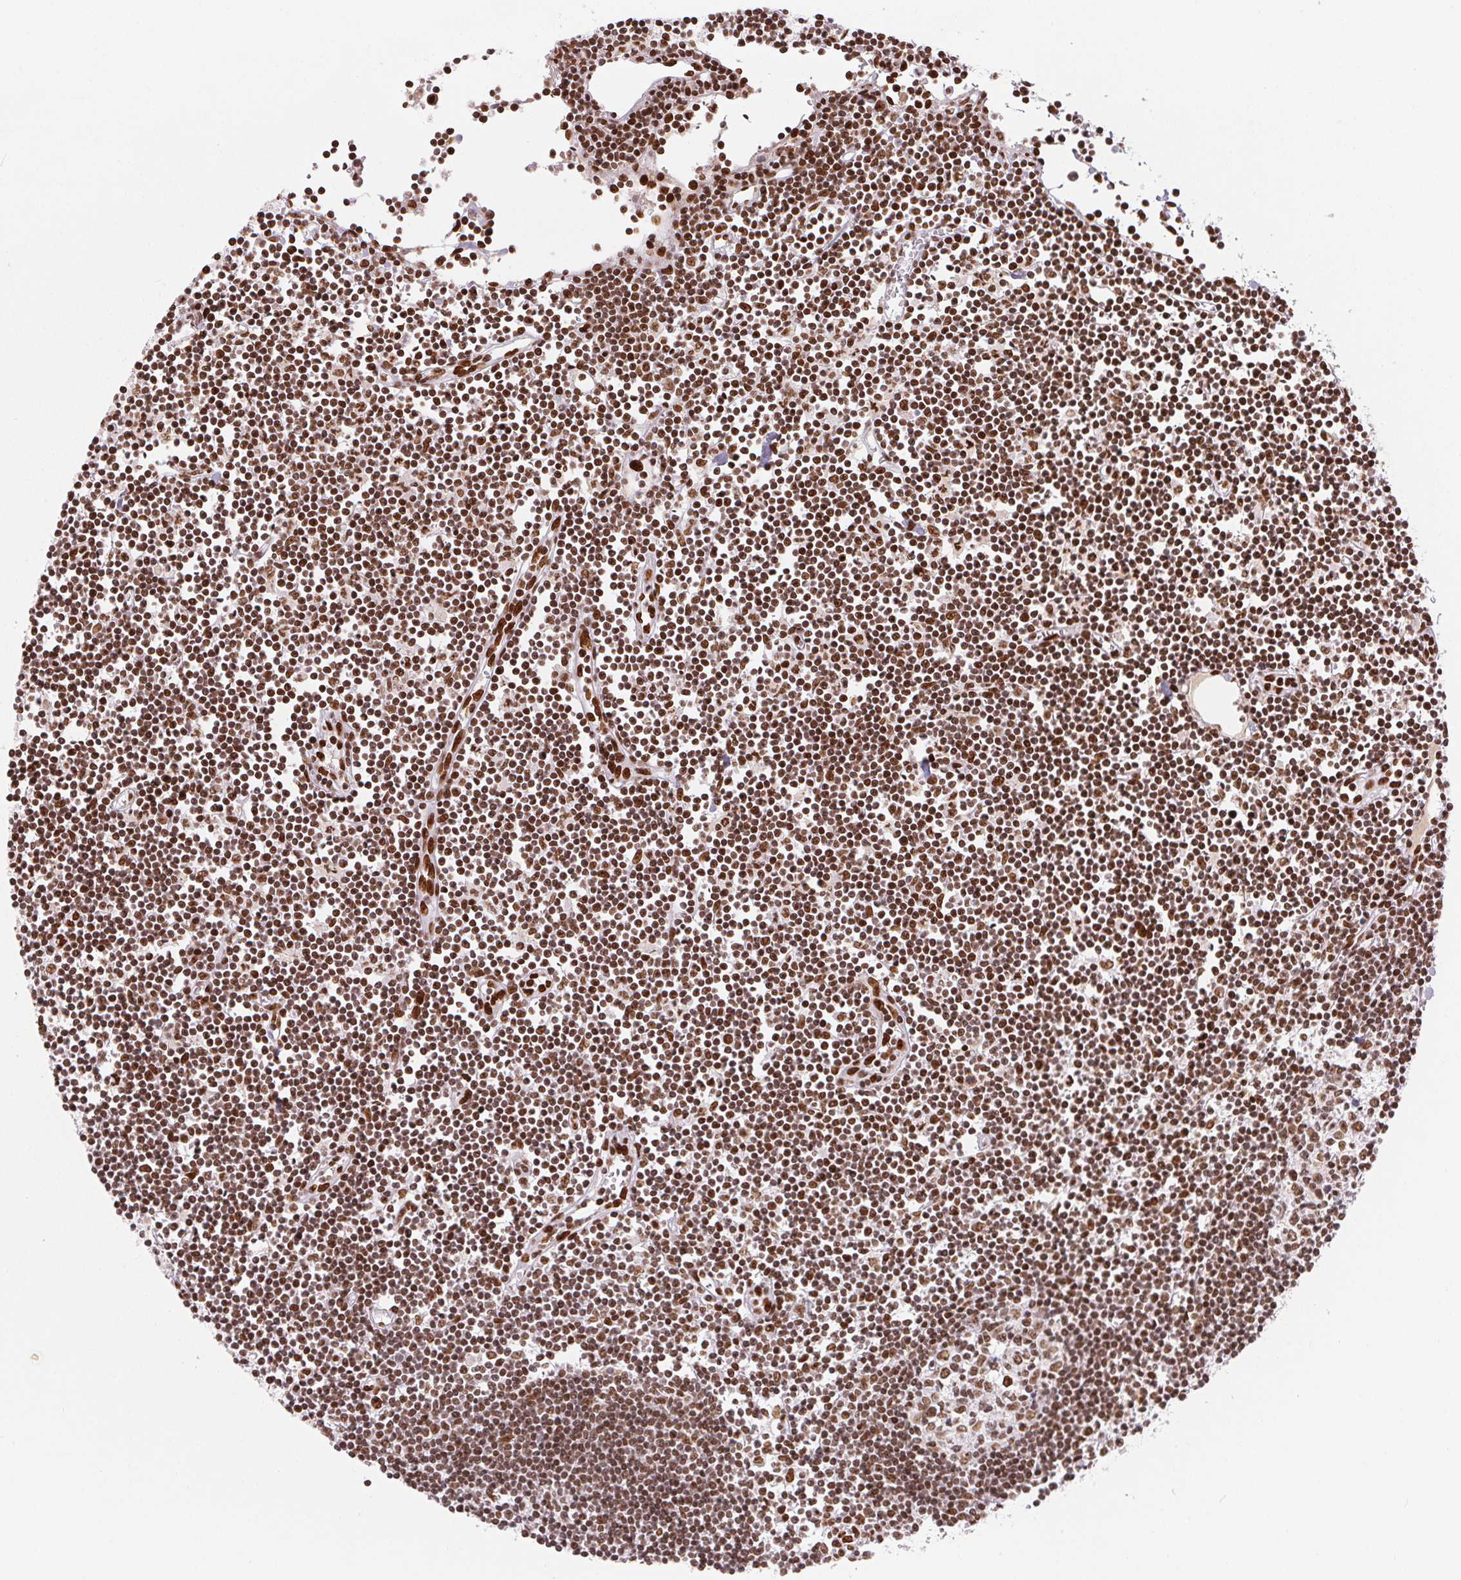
{"staining": {"intensity": "strong", "quantity": ">75%", "location": "nuclear"}, "tissue": "lymph node", "cell_type": "Germinal center cells", "image_type": "normal", "snomed": [{"axis": "morphology", "description": "Normal tissue, NOS"}, {"axis": "topography", "description": "Lymph node"}], "caption": "Brown immunohistochemical staining in normal lymph node shows strong nuclear staining in approximately >75% of germinal center cells.", "gene": "ZNF80", "patient": {"sex": "female", "age": 65}}